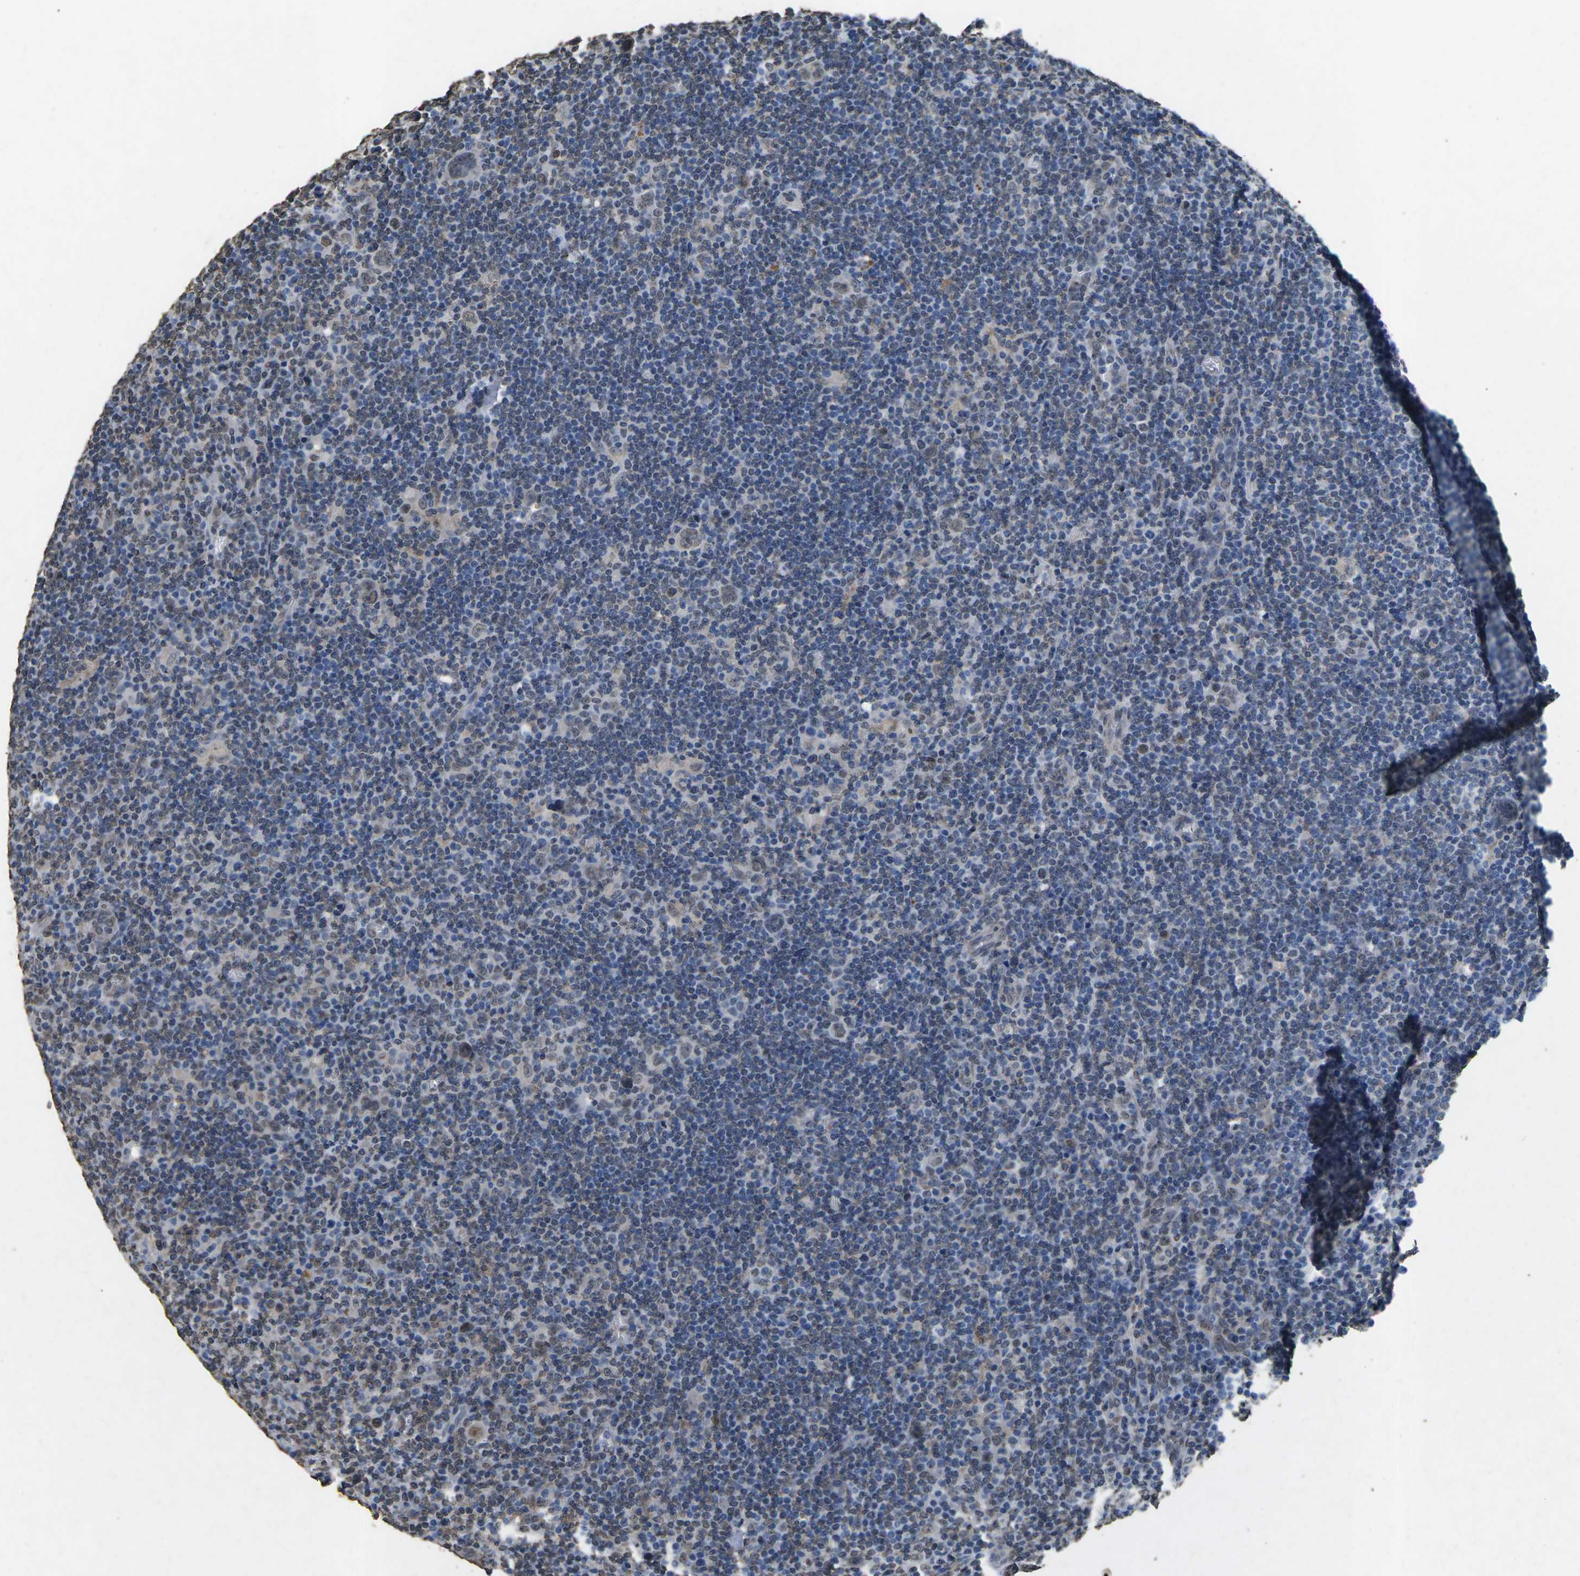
{"staining": {"intensity": "weak", "quantity": "25%-75%", "location": "nuclear"}, "tissue": "lymphoma", "cell_type": "Tumor cells", "image_type": "cancer", "snomed": [{"axis": "morphology", "description": "Hodgkin's disease, NOS"}, {"axis": "topography", "description": "Lymph node"}], "caption": "A brown stain highlights weak nuclear positivity of a protein in Hodgkin's disease tumor cells. The staining was performed using DAB, with brown indicating positive protein expression. Nuclei are stained blue with hematoxylin.", "gene": "SCNN1B", "patient": {"sex": "female", "age": 57}}